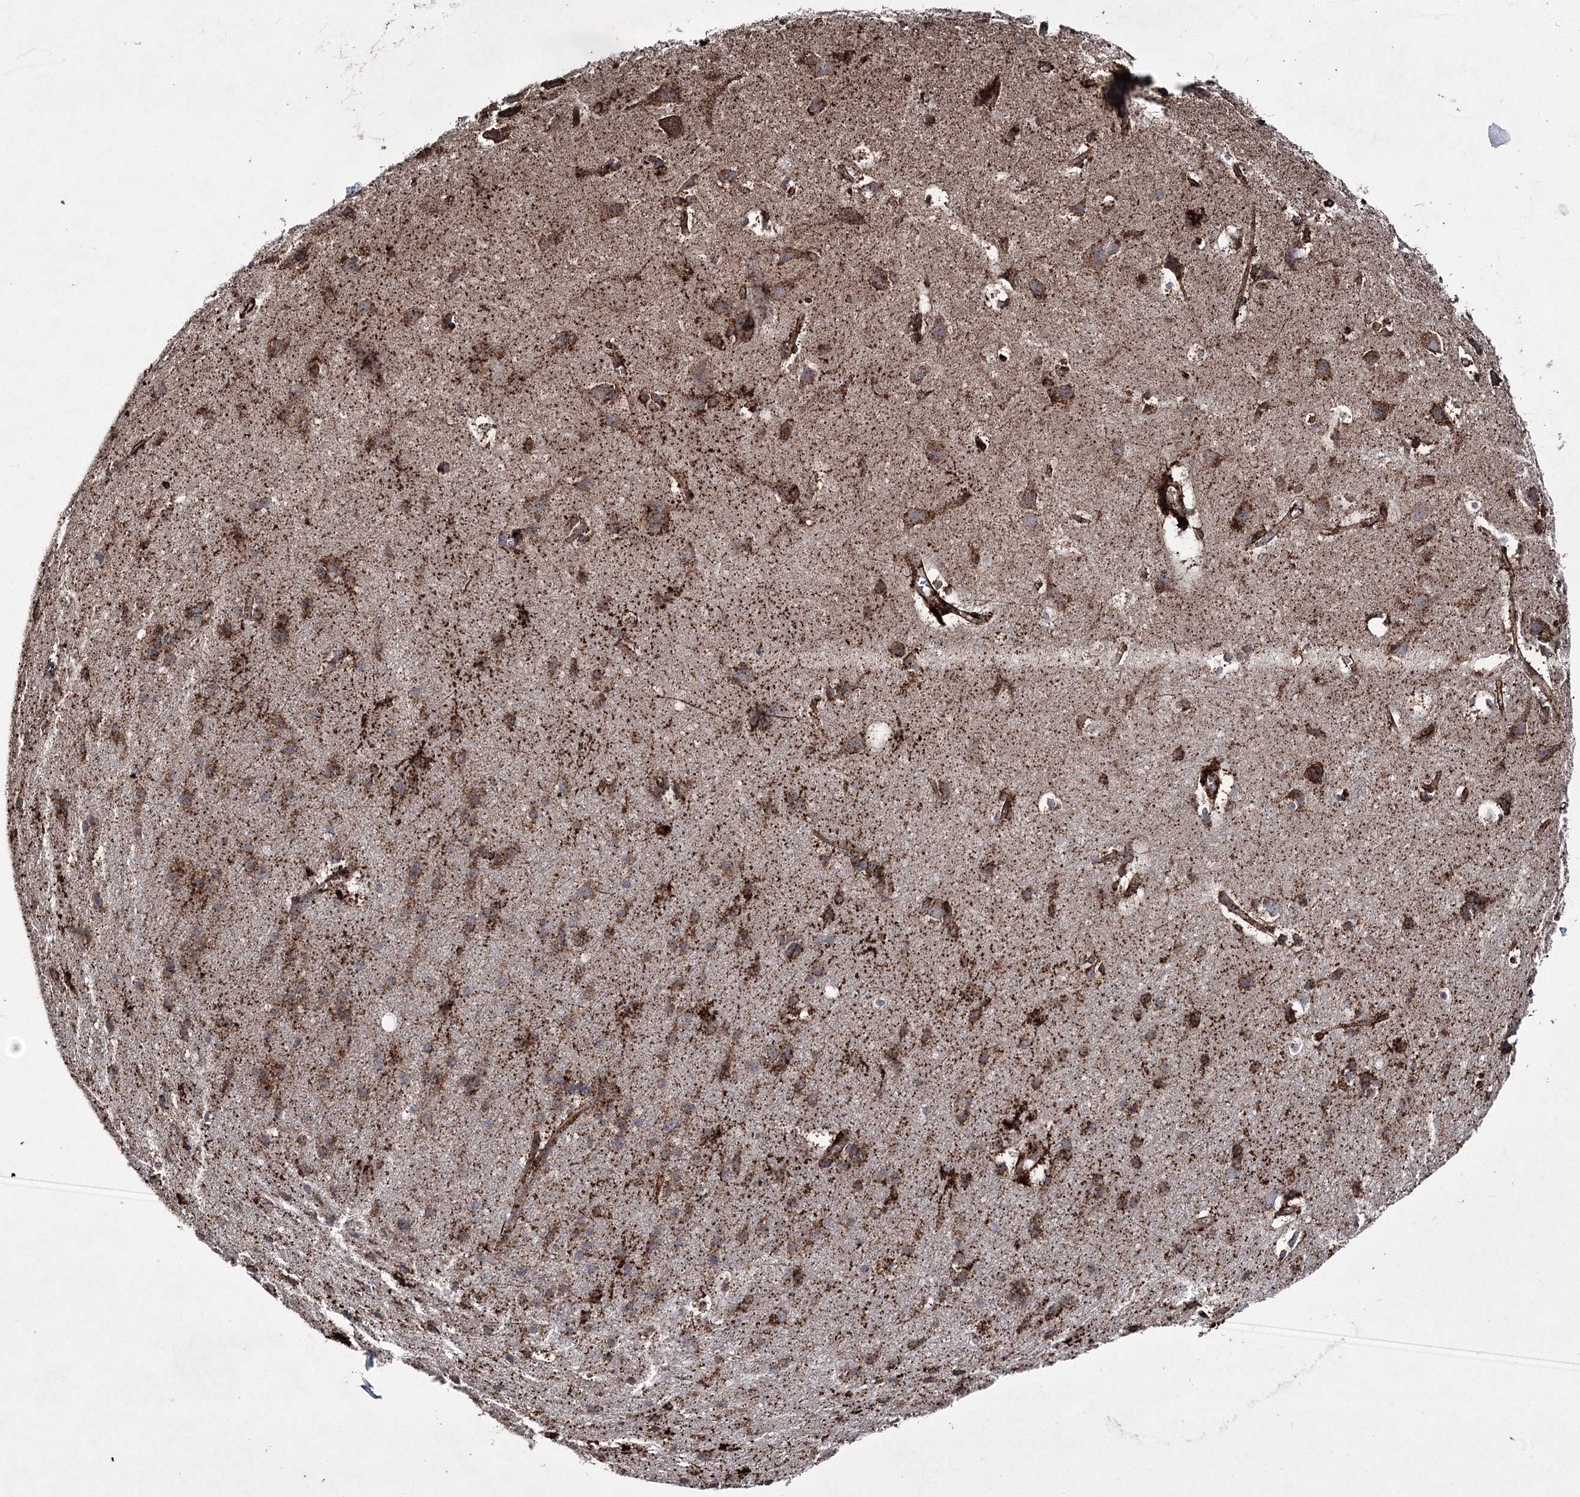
{"staining": {"intensity": "strong", "quantity": ">75%", "location": "cytoplasmic/membranous"}, "tissue": "cerebral cortex", "cell_type": "Endothelial cells", "image_type": "normal", "snomed": [{"axis": "morphology", "description": "Normal tissue, NOS"}, {"axis": "topography", "description": "Cerebral cortex"}], "caption": "Cerebral cortex stained for a protein demonstrates strong cytoplasmic/membranous positivity in endothelial cells. (brown staining indicates protein expression, while blue staining denotes nuclei).", "gene": "DCUN1D4", "patient": {"sex": "male", "age": 54}}